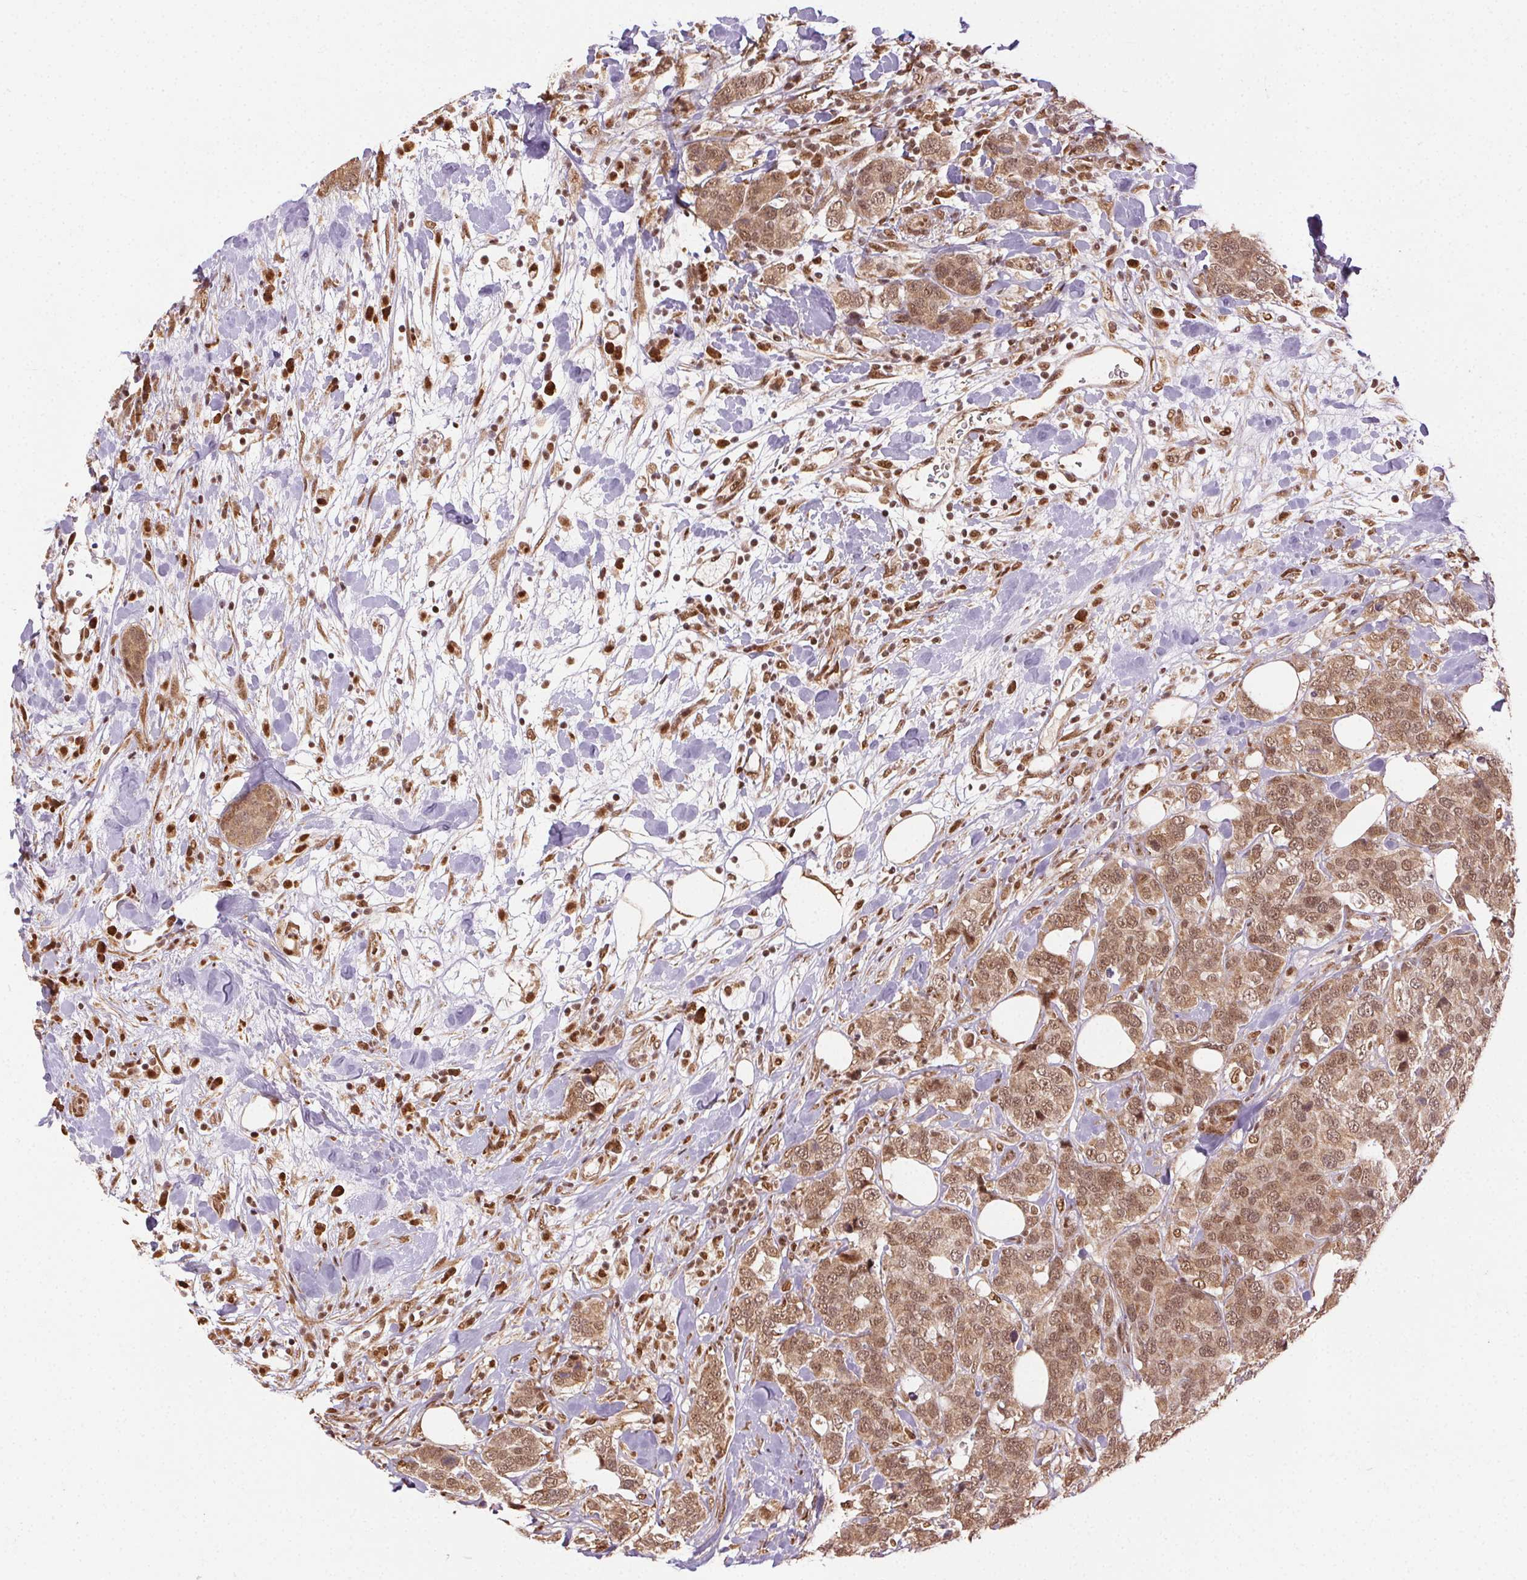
{"staining": {"intensity": "moderate", "quantity": ">75%", "location": "cytoplasmic/membranous,nuclear"}, "tissue": "breast cancer", "cell_type": "Tumor cells", "image_type": "cancer", "snomed": [{"axis": "morphology", "description": "Lobular carcinoma"}, {"axis": "topography", "description": "Breast"}], "caption": "Moderate cytoplasmic/membranous and nuclear expression is identified in about >75% of tumor cells in breast cancer (lobular carcinoma).", "gene": "TREML4", "patient": {"sex": "female", "age": 59}}